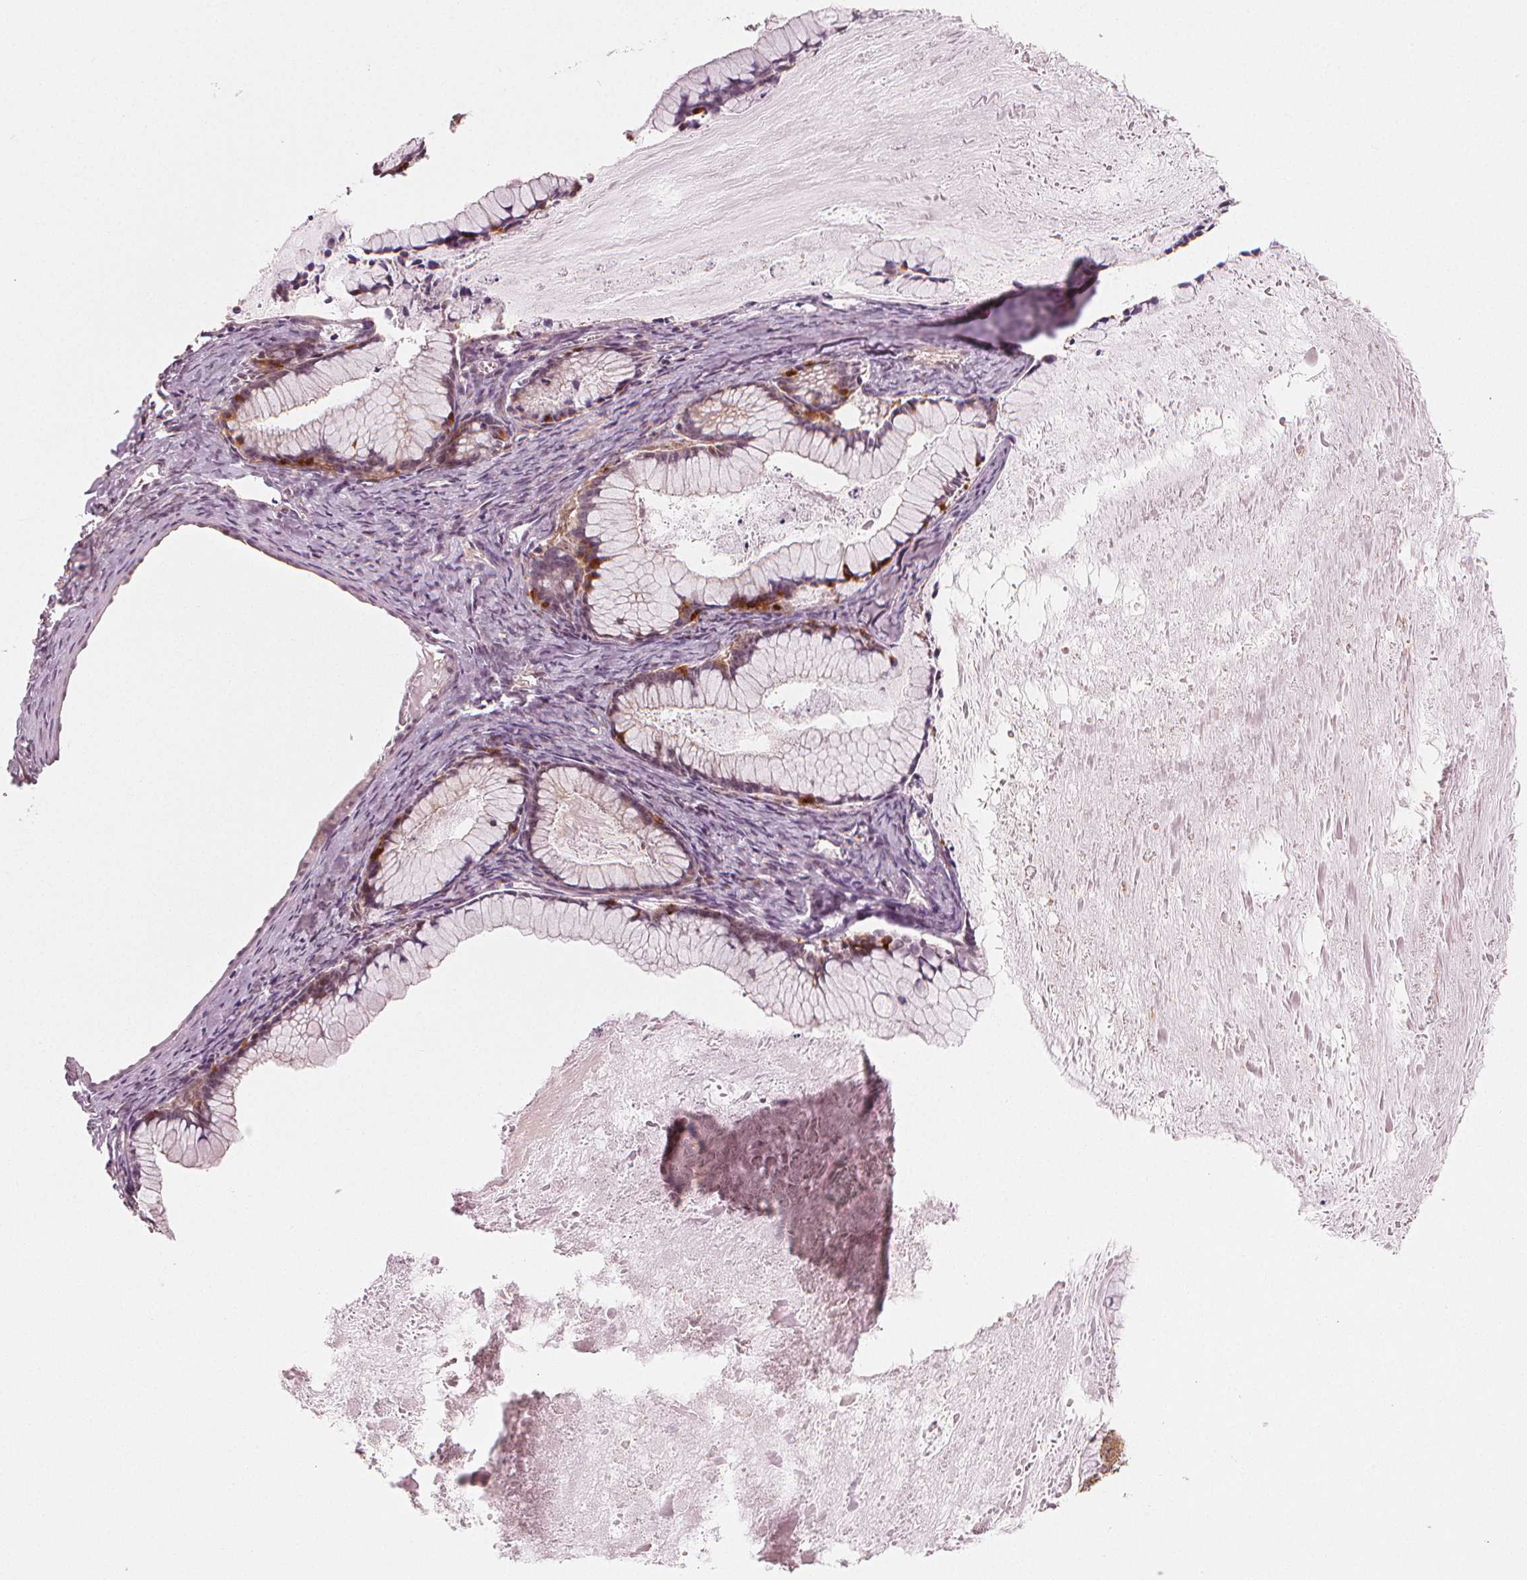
{"staining": {"intensity": "moderate", "quantity": "<25%", "location": "cytoplasmic/membranous"}, "tissue": "ovarian cancer", "cell_type": "Tumor cells", "image_type": "cancer", "snomed": [{"axis": "morphology", "description": "Cystadenocarcinoma, mucinous, NOS"}, {"axis": "topography", "description": "Ovary"}], "caption": "Protein analysis of ovarian mucinous cystadenocarcinoma tissue reveals moderate cytoplasmic/membranous staining in approximately <25% of tumor cells.", "gene": "CLBA1", "patient": {"sex": "female", "age": 41}}